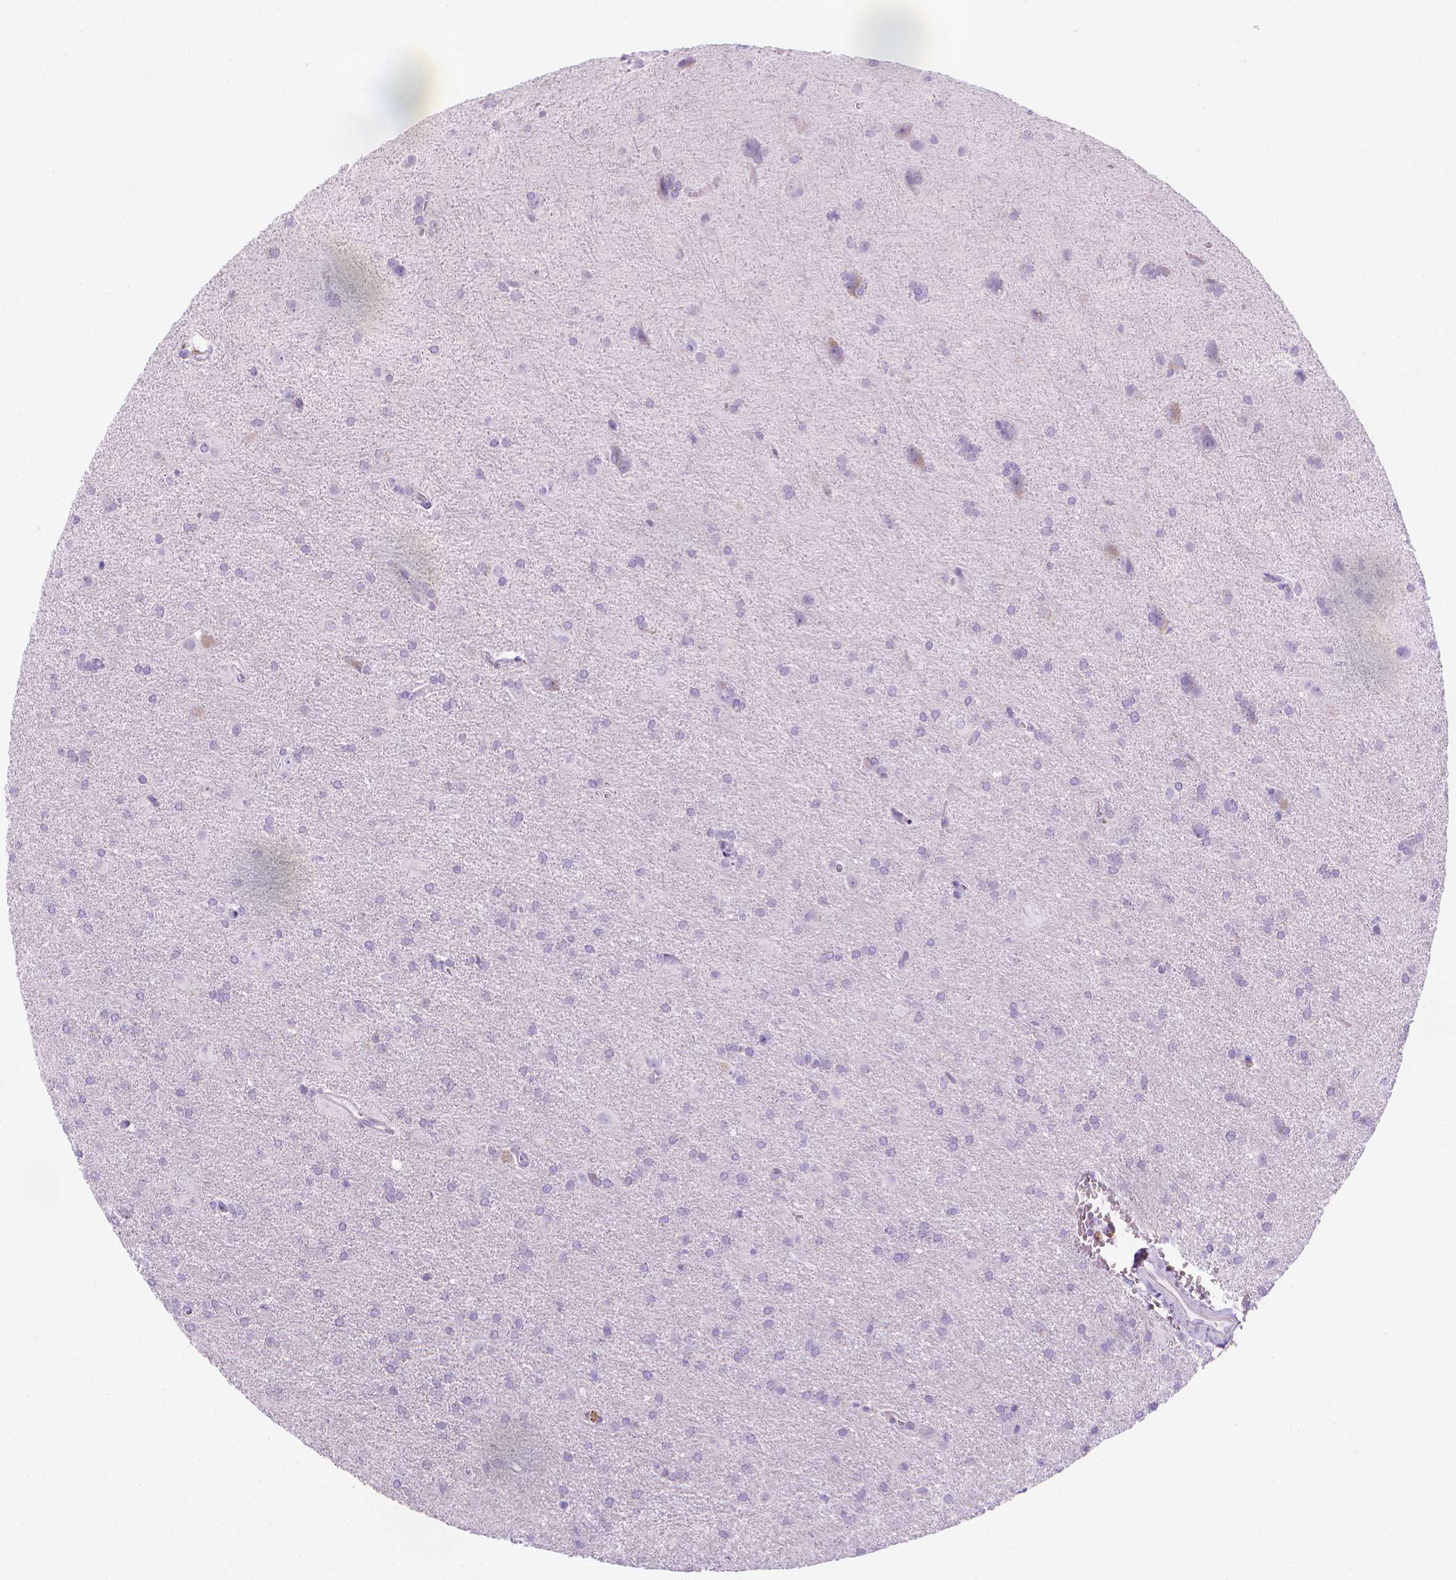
{"staining": {"intensity": "negative", "quantity": "none", "location": "none"}, "tissue": "glioma", "cell_type": "Tumor cells", "image_type": "cancer", "snomed": [{"axis": "morphology", "description": "Glioma, malignant, Low grade"}, {"axis": "topography", "description": "Brain"}], "caption": "Human malignant glioma (low-grade) stained for a protein using immunohistochemistry demonstrates no positivity in tumor cells.", "gene": "SPAG6", "patient": {"sex": "male", "age": 58}}